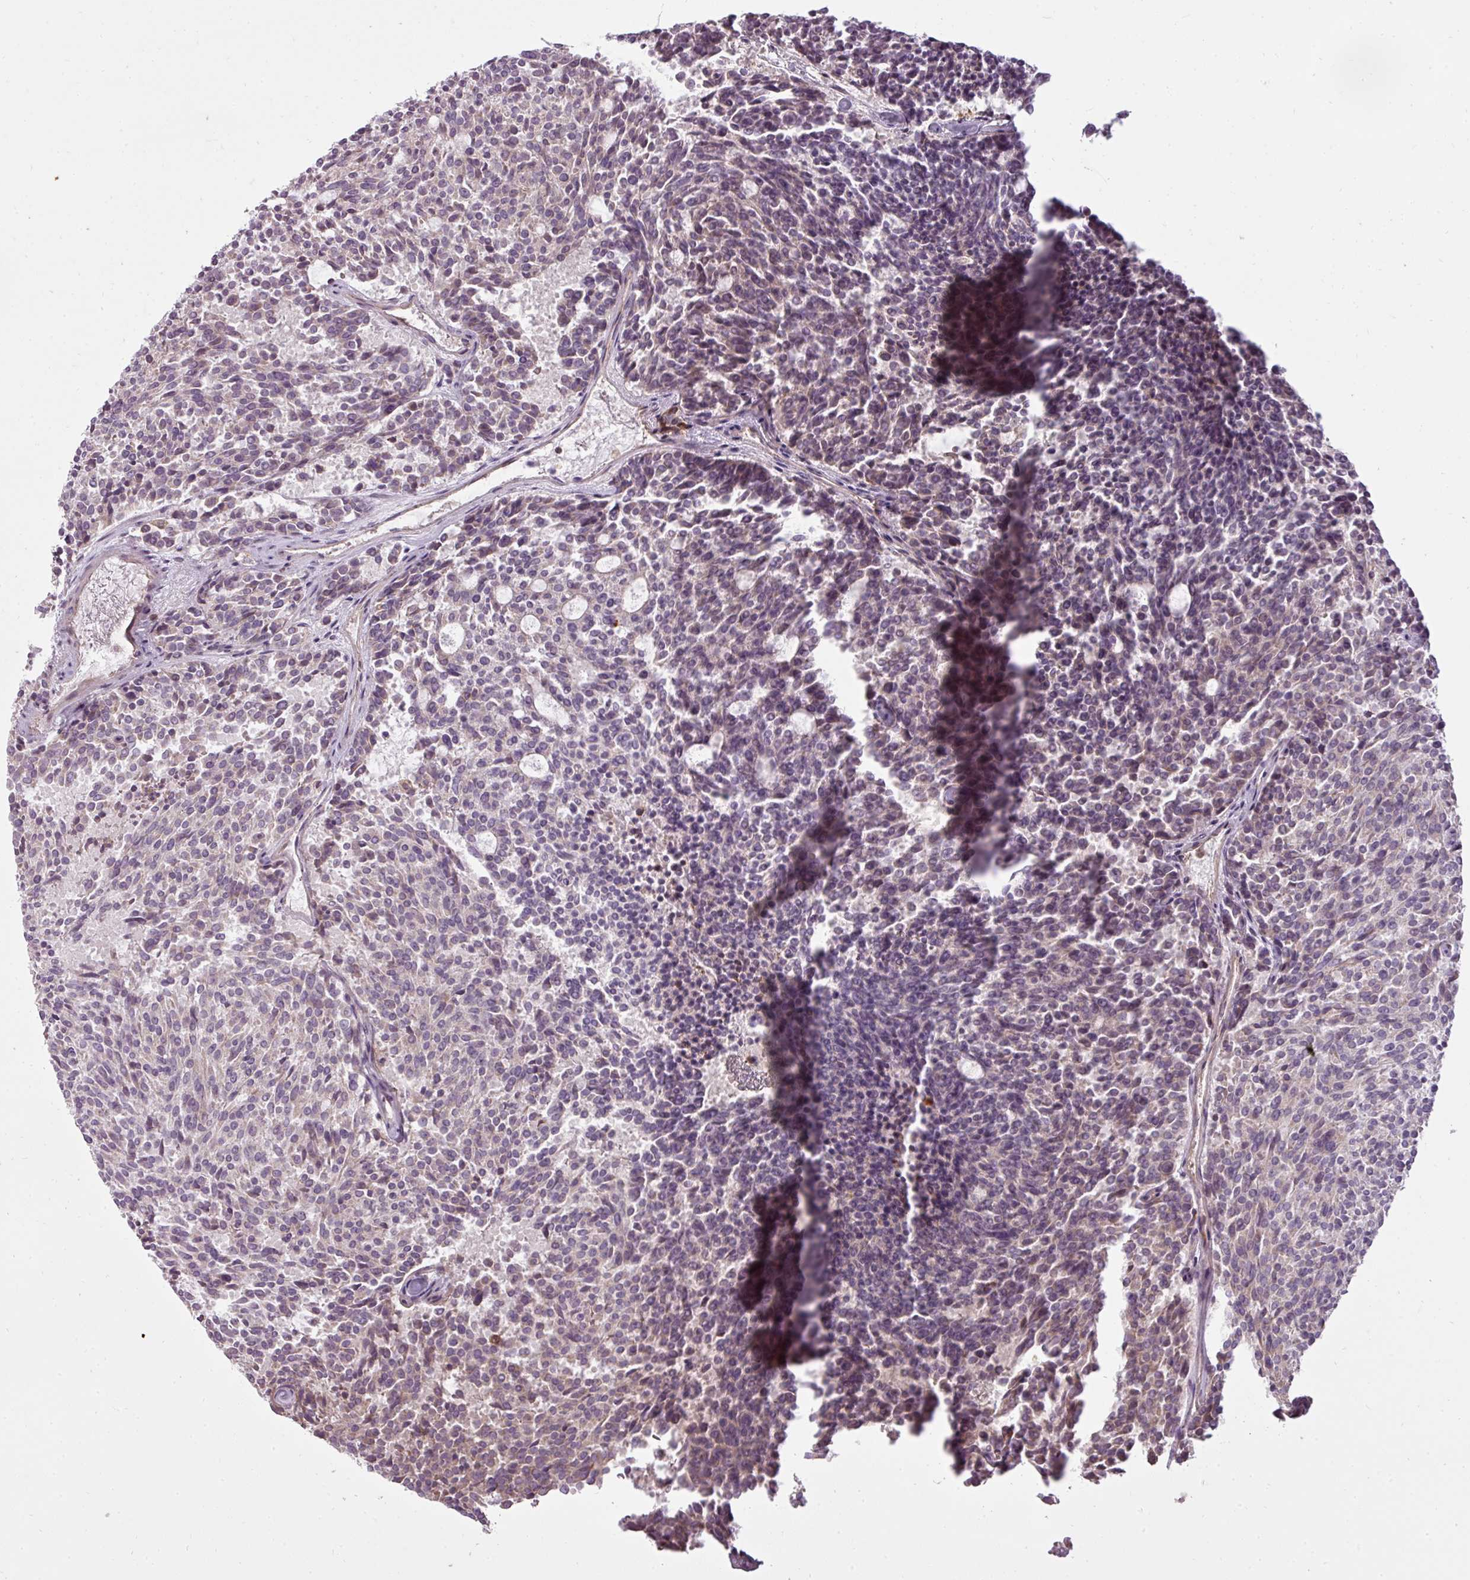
{"staining": {"intensity": "weak", "quantity": "25%-75%", "location": "cytoplasmic/membranous"}, "tissue": "carcinoid", "cell_type": "Tumor cells", "image_type": "cancer", "snomed": [{"axis": "morphology", "description": "Carcinoid, malignant, NOS"}, {"axis": "topography", "description": "Pancreas"}], "caption": "Human carcinoid stained with a brown dye displays weak cytoplasmic/membranous positive positivity in approximately 25%-75% of tumor cells.", "gene": "STK4", "patient": {"sex": "female", "age": 54}}